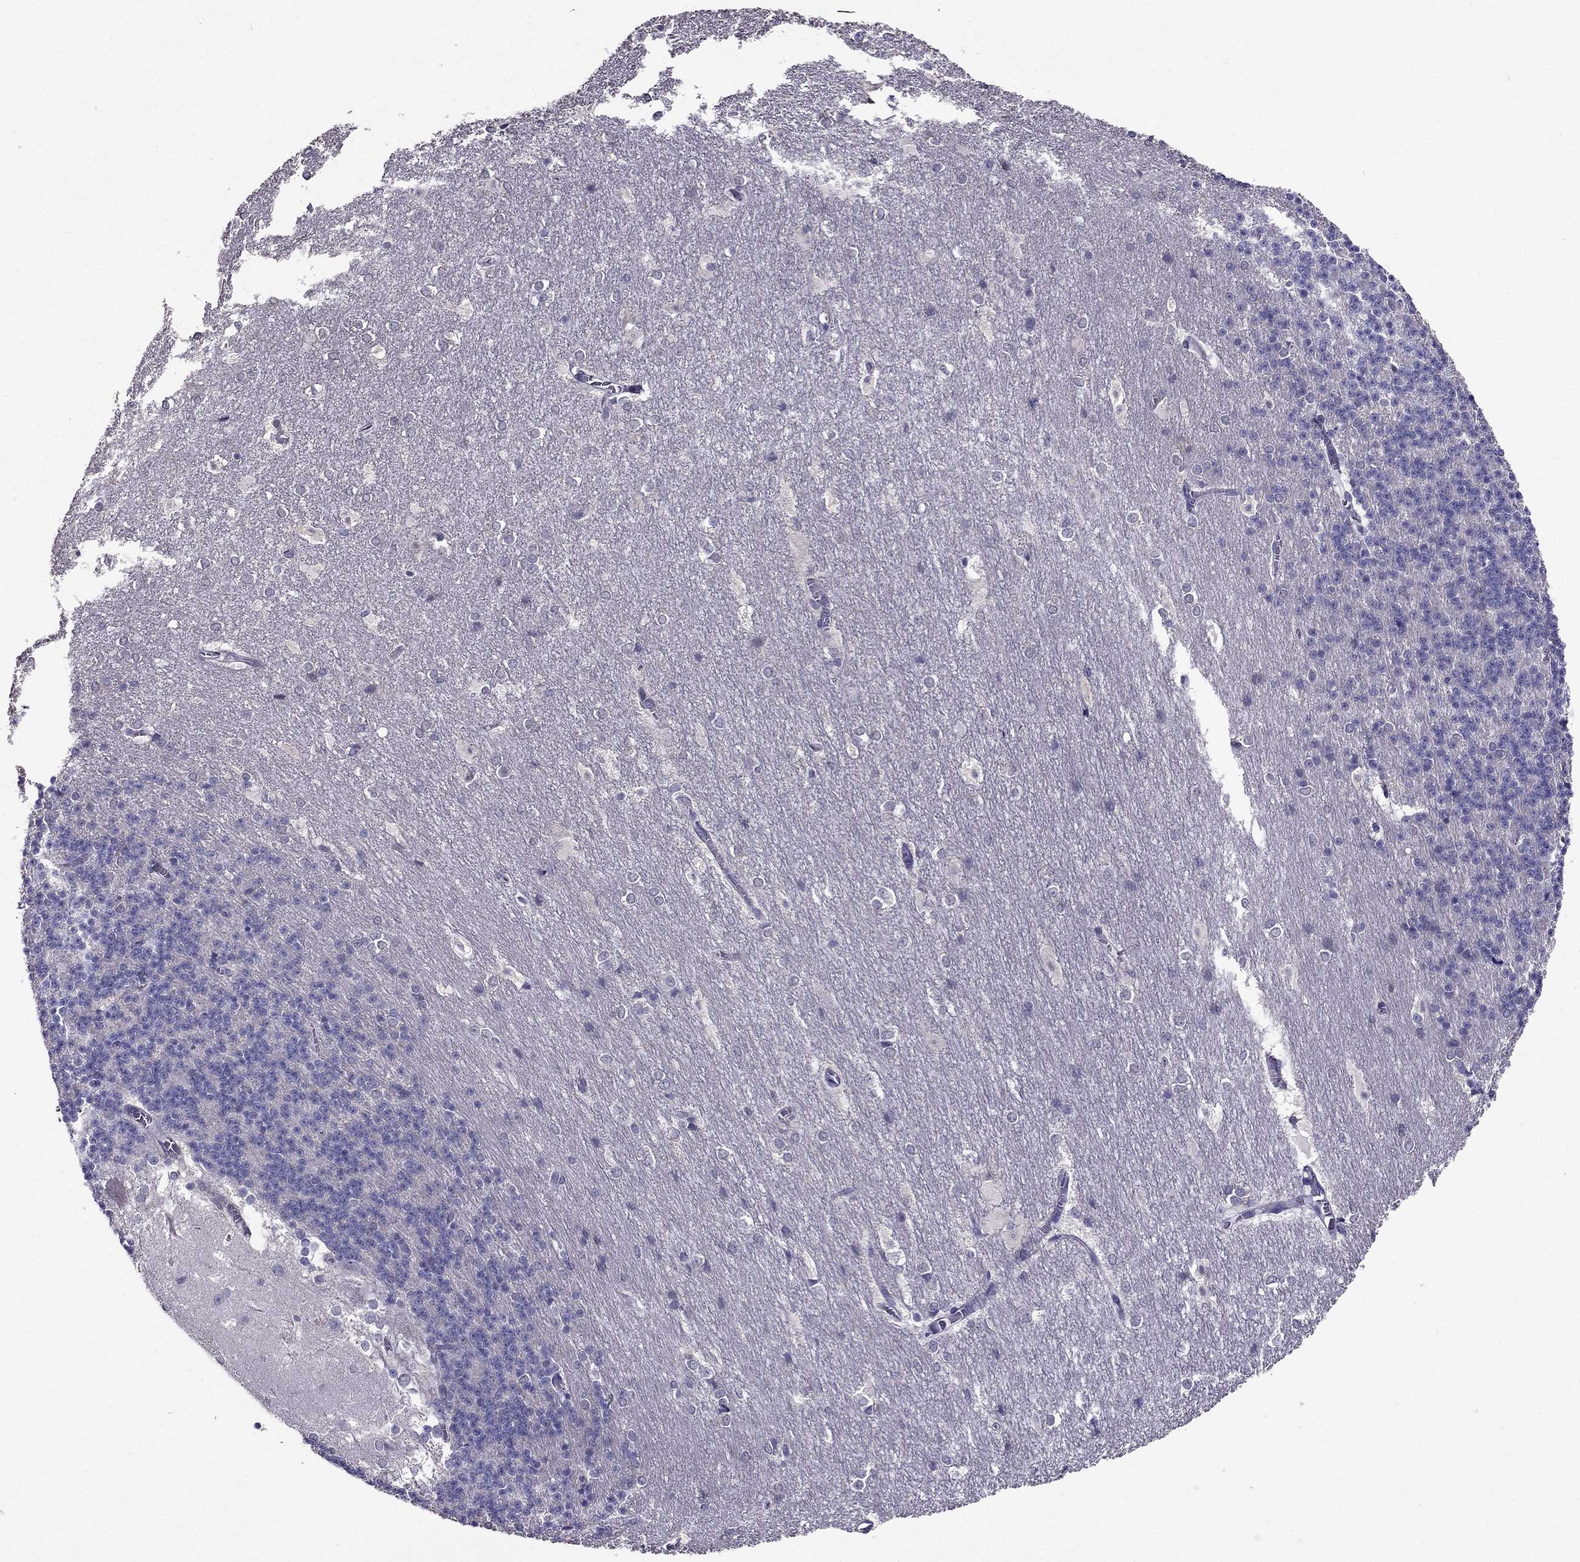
{"staining": {"intensity": "negative", "quantity": "none", "location": "none"}, "tissue": "cerebellum", "cell_type": "Cells in granular layer", "image_type": "normal", "snomed": [{"axis": "morphology", "description": "Normal tissue, NOS"}, {"axis": "topography", "description": "Cerebellum"}], "caption": "There is no significant staining in cells in granular layer of cerebellum. The staining was performed using DAB (3,3'-diaminobenzidine) to visualize the protein expression in brown, while the nuclei were stained in blue with hematoxylin (Magnification: 20x).", "gene": "DUSP15", "patient": {"sex": "female", "age": 19}}